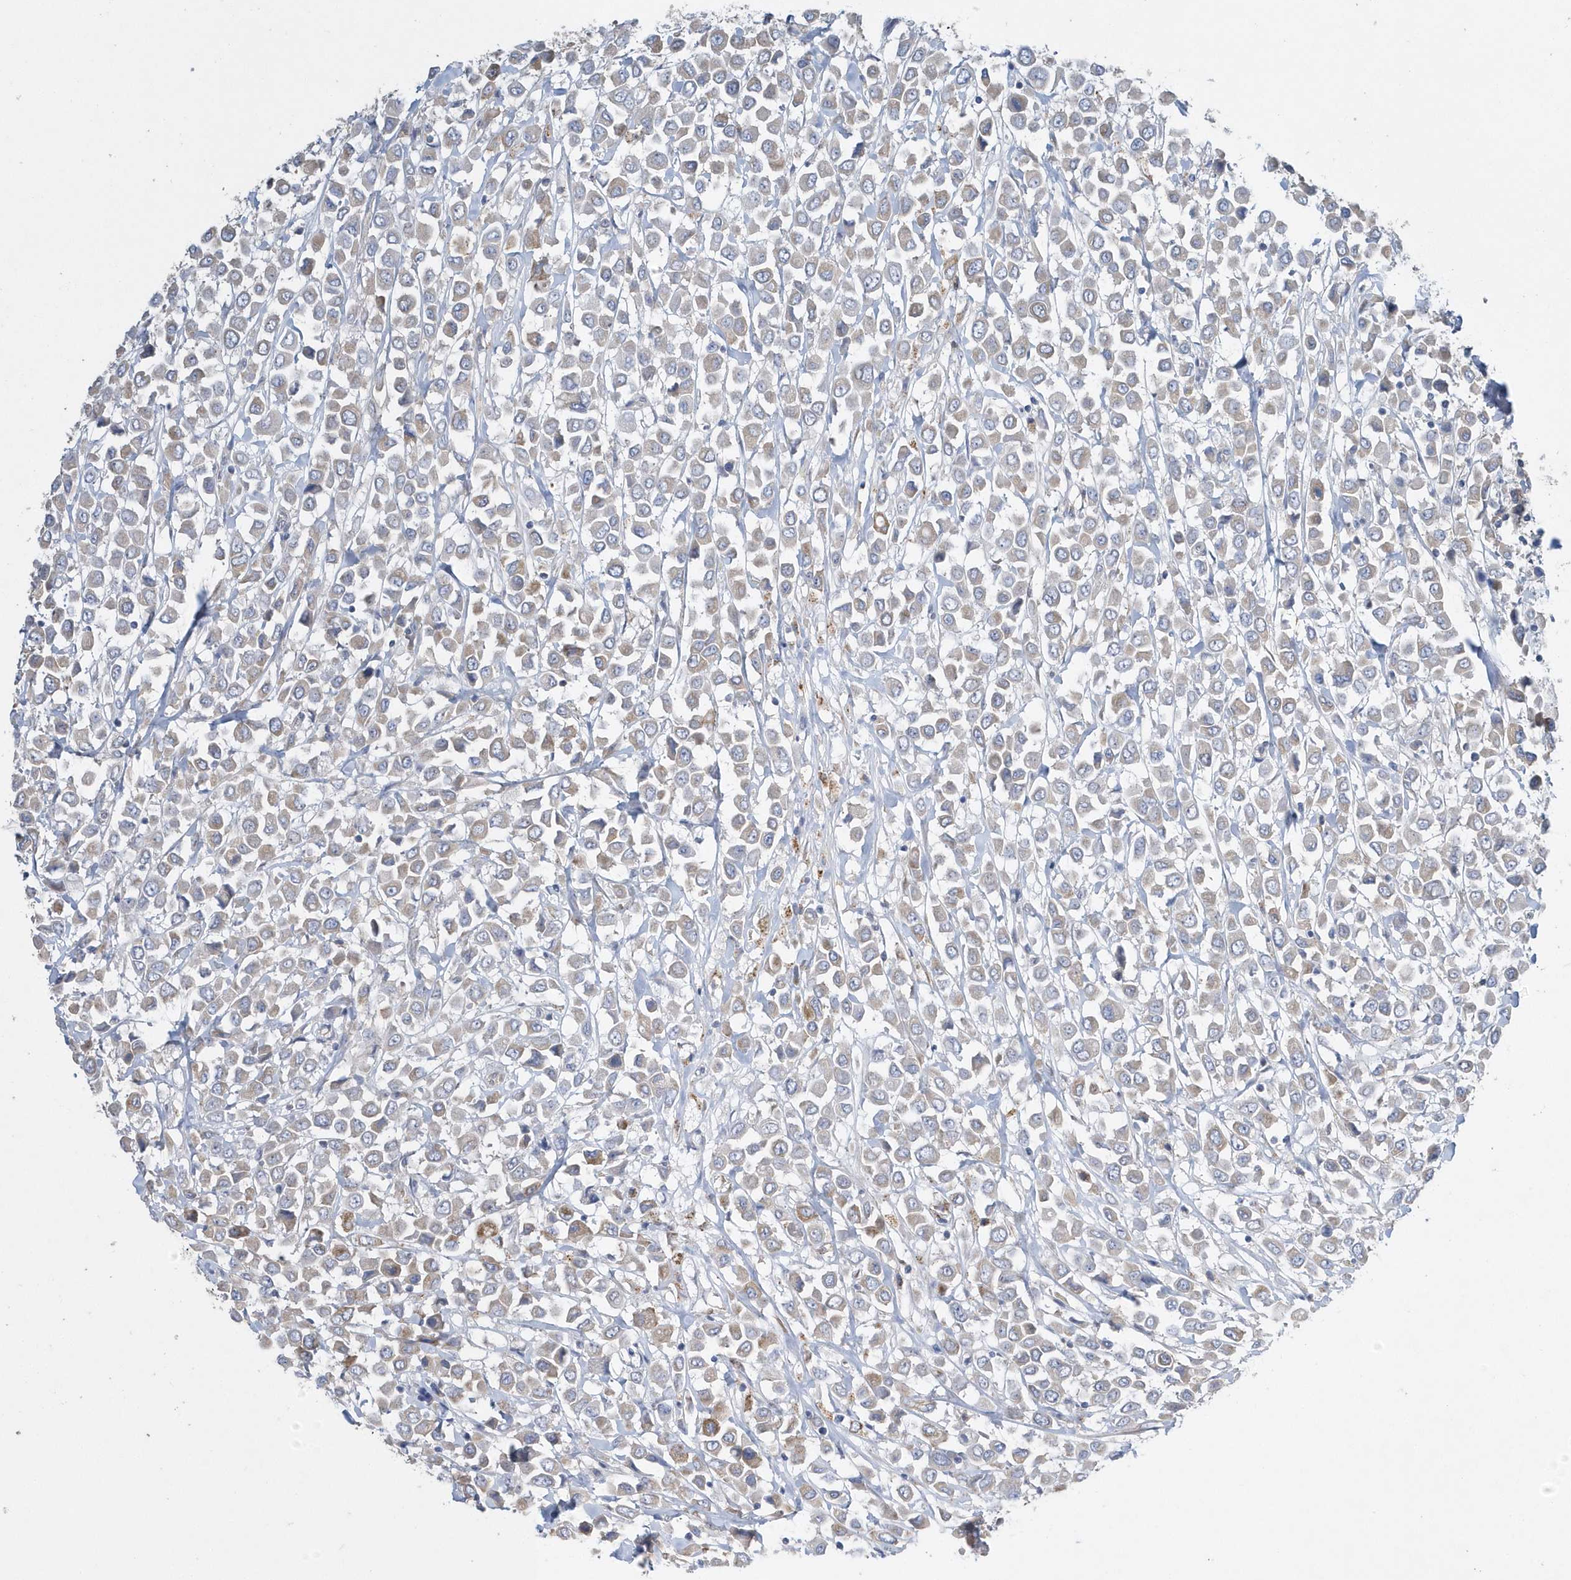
{"staining": {"intensity": "weak", "quantity": ">75%", "location": "cytoplasmic/membranous"}, "tissue": "breast cancer", "cell_type": "Tumor cells", "image_type": "cancer", "snomed": [{"axis": "morphology", "description": "Duct carcinoma"}, {"axis": "topography", "description": "Breast"}], "caption": "An image showing weak cytoplasmic/membranous expression in approximately >75% of tumor cells in breast cancer (invasive ductal carcinoma), as visualized by brown immunohistochemical staining.", "gene": "SPATA5", "patient": {"sex": "female", "age": 61}}